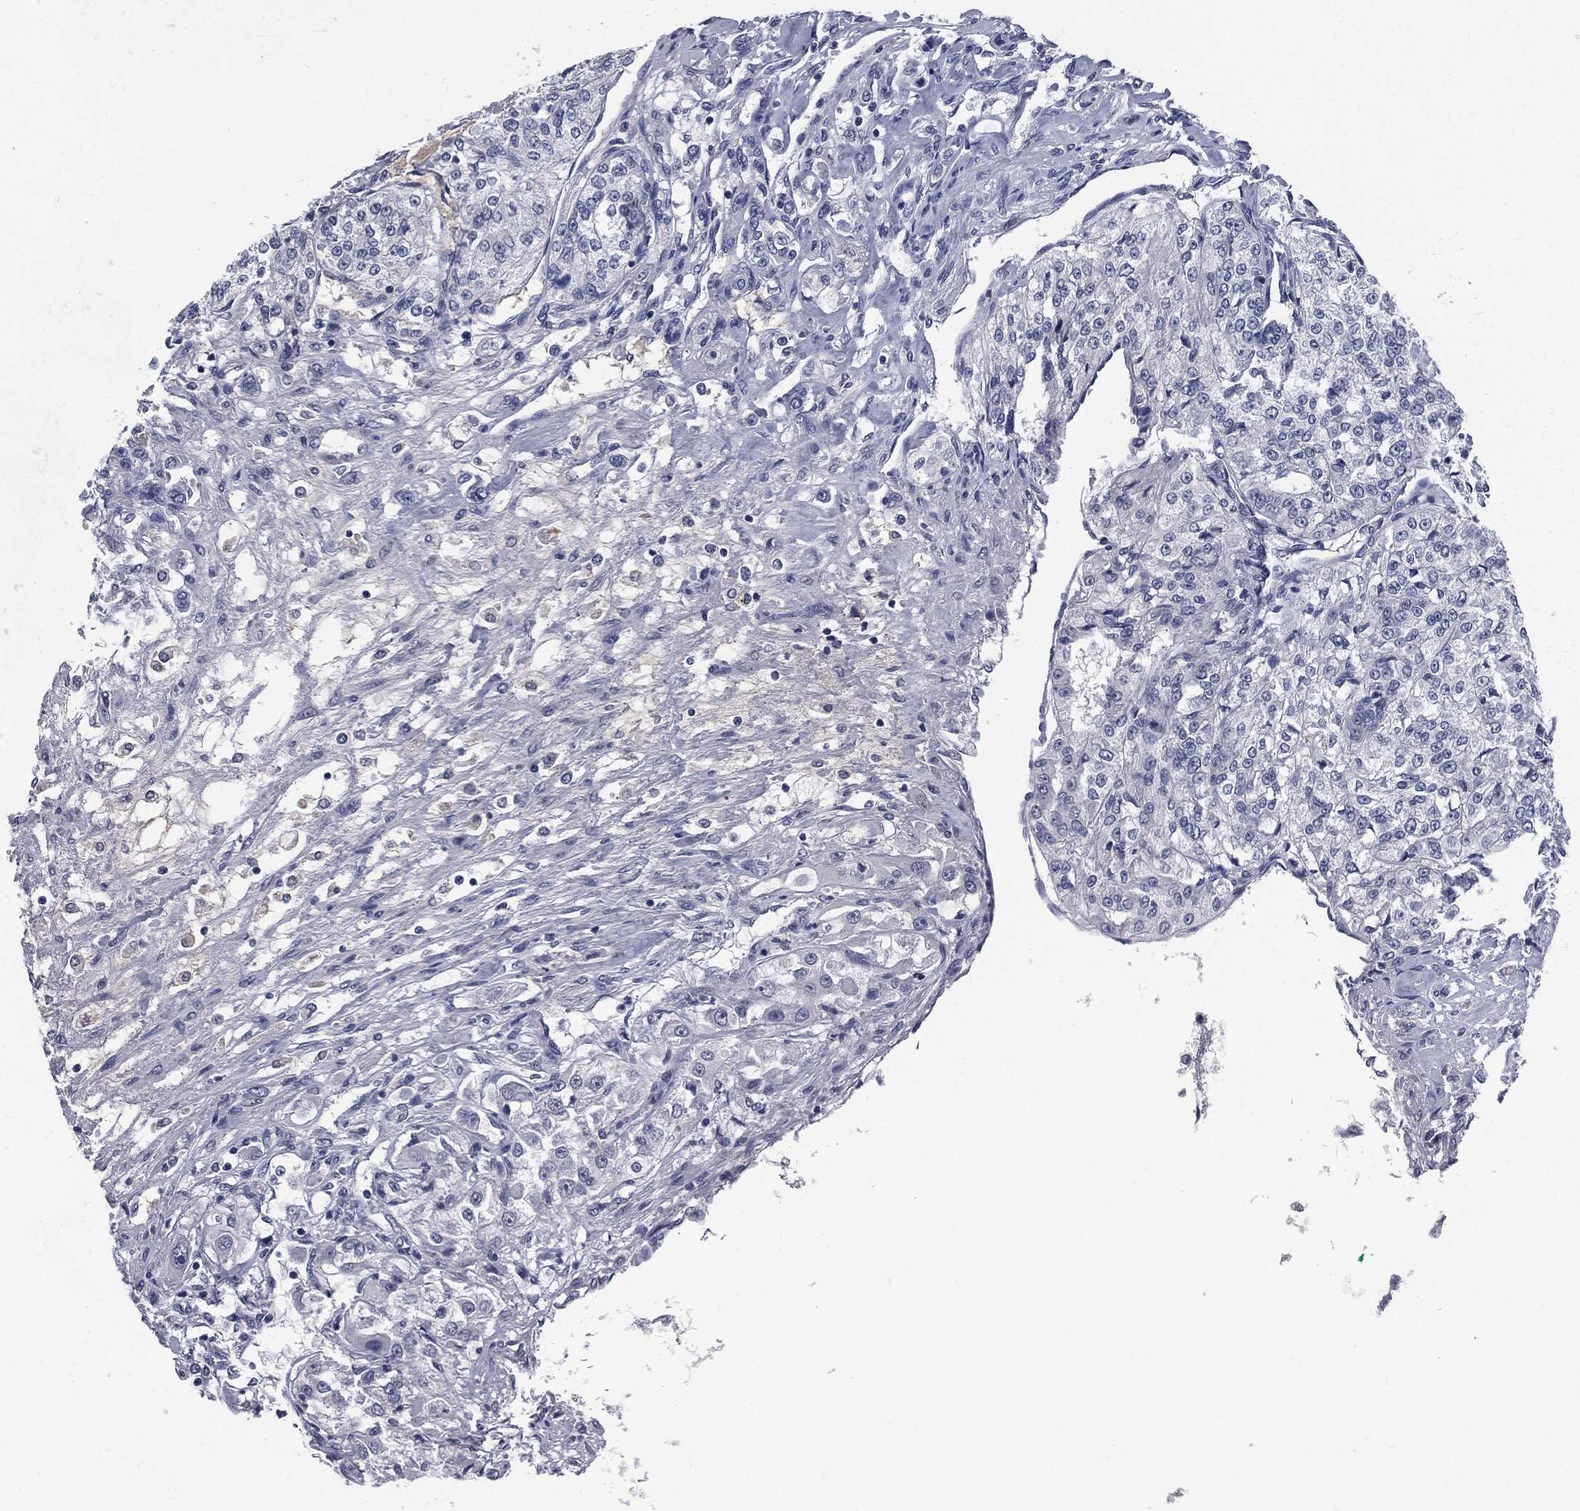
{"staining": {"intensity": "negative", "quantity": "none", "location": "none"}, "tissue": "renal cancer", "cell_type": "Tumor cells", "image_type": "cancer", "snomed": [{"axis": "morphology", "description": "Adenocarcinoma, NOS"}, {"axis": "topography", "description": "Kidney"}], "caption": "Tumor cells are negative for brown protein staining in renal cancer. The staining was performed using DAB to visualize the protein expression in brown, while the nuclei were stained in blue with hematoxylin (Magnification: 20x).", "gene": "SIGLEC7", "patient": {"sex": "female", "age": 63}}